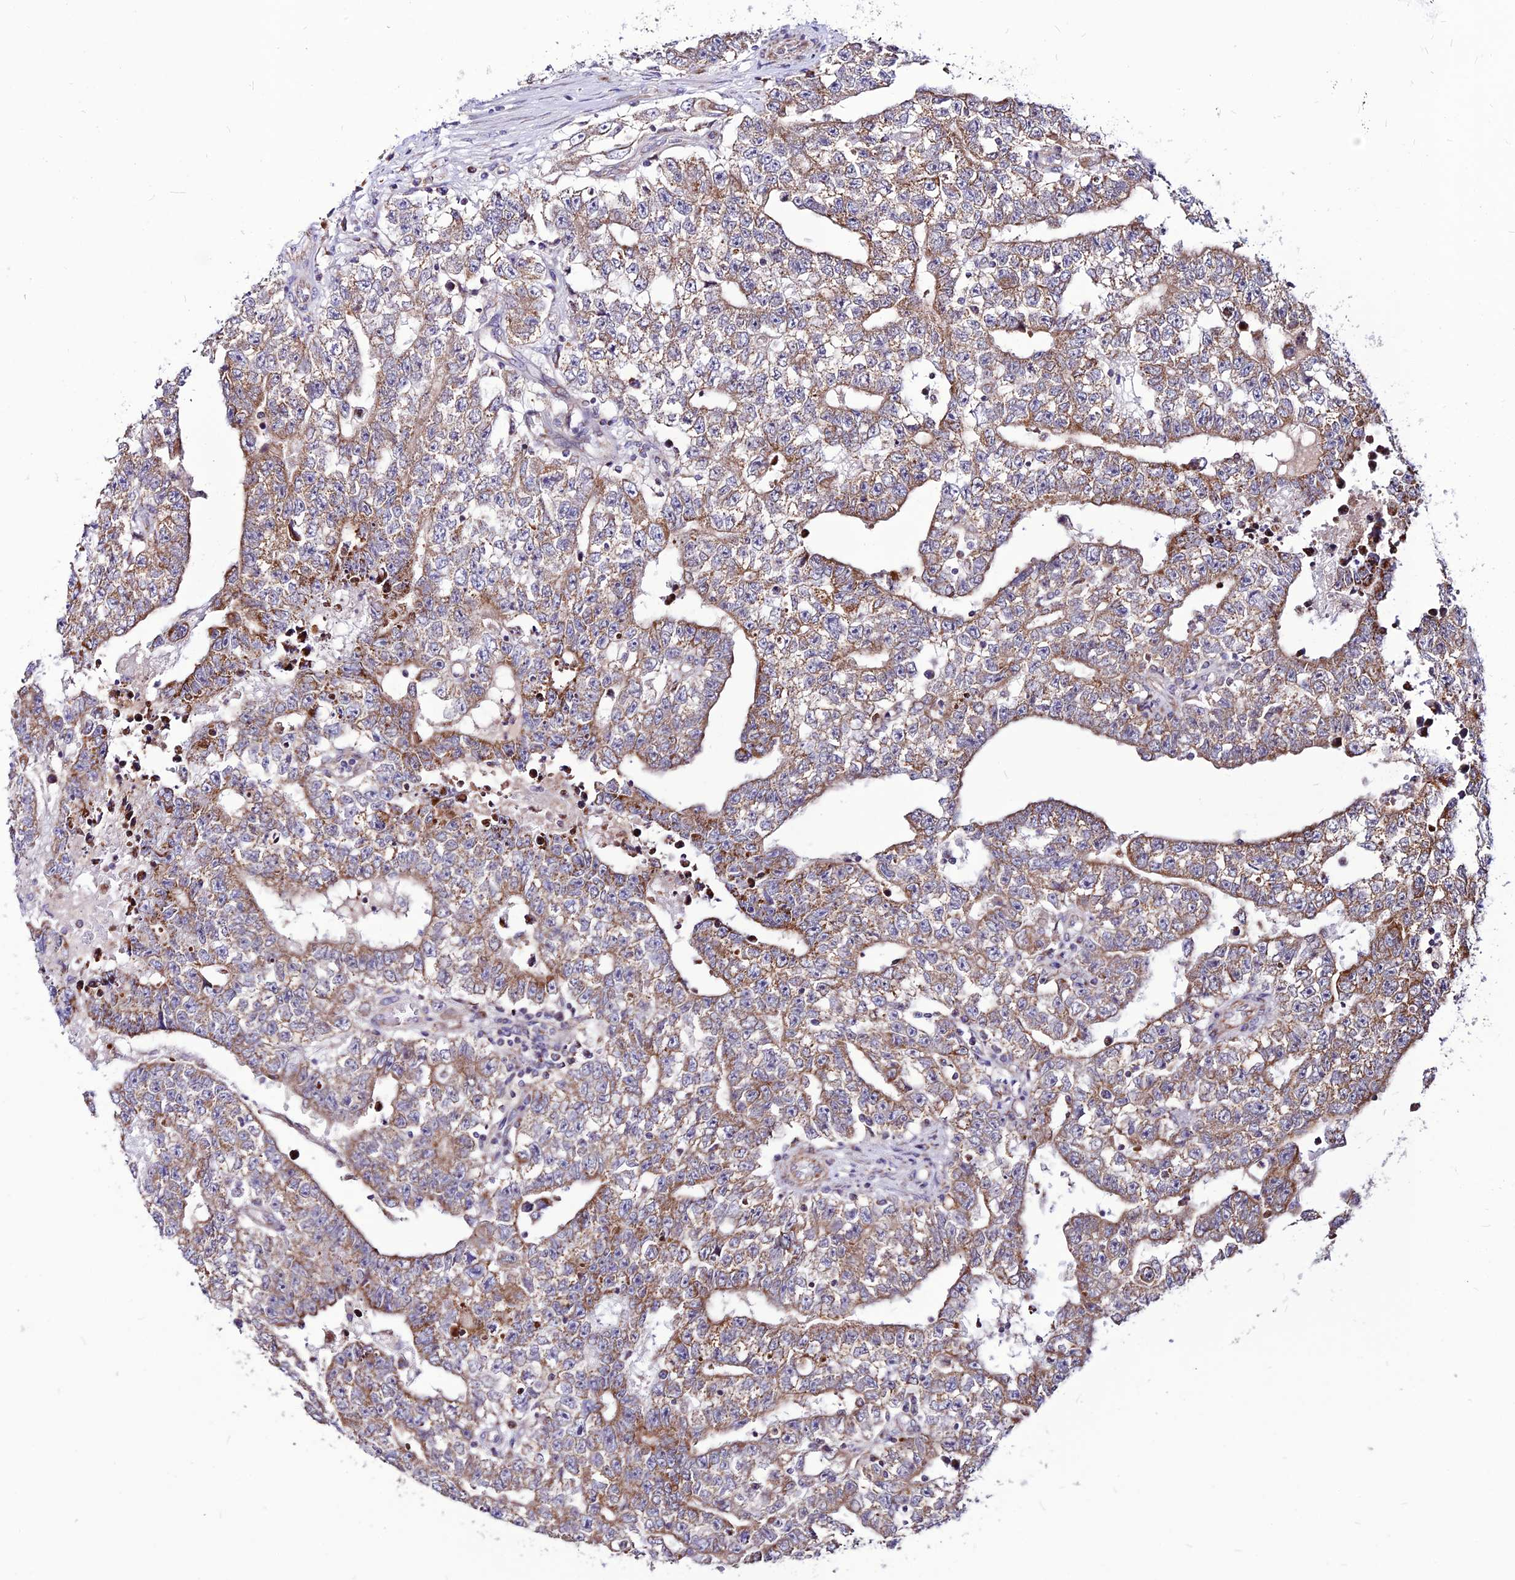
{"staining": {"intensity": "moderate", "quantity": "25%-75%", "location": "cytoplasmic/membranous"}, "tissue": "testis cancer", "cell_type": "Tumor cells", "image_type": "cancer", "snomed": [{"axis": "morphology", "description": "Carcinoma, Embryonal, NOS"}, {"axis": "topography", "description": "Testis"}], "caption": "Tumor cells exhibit medium levels of moderate cytoplasmic/membranous positivity in approximately 25%-75% of cells in testis embryonal carcinoma.", "gene": "ECI1", "patient": {"sex": "male", "age": 25}}